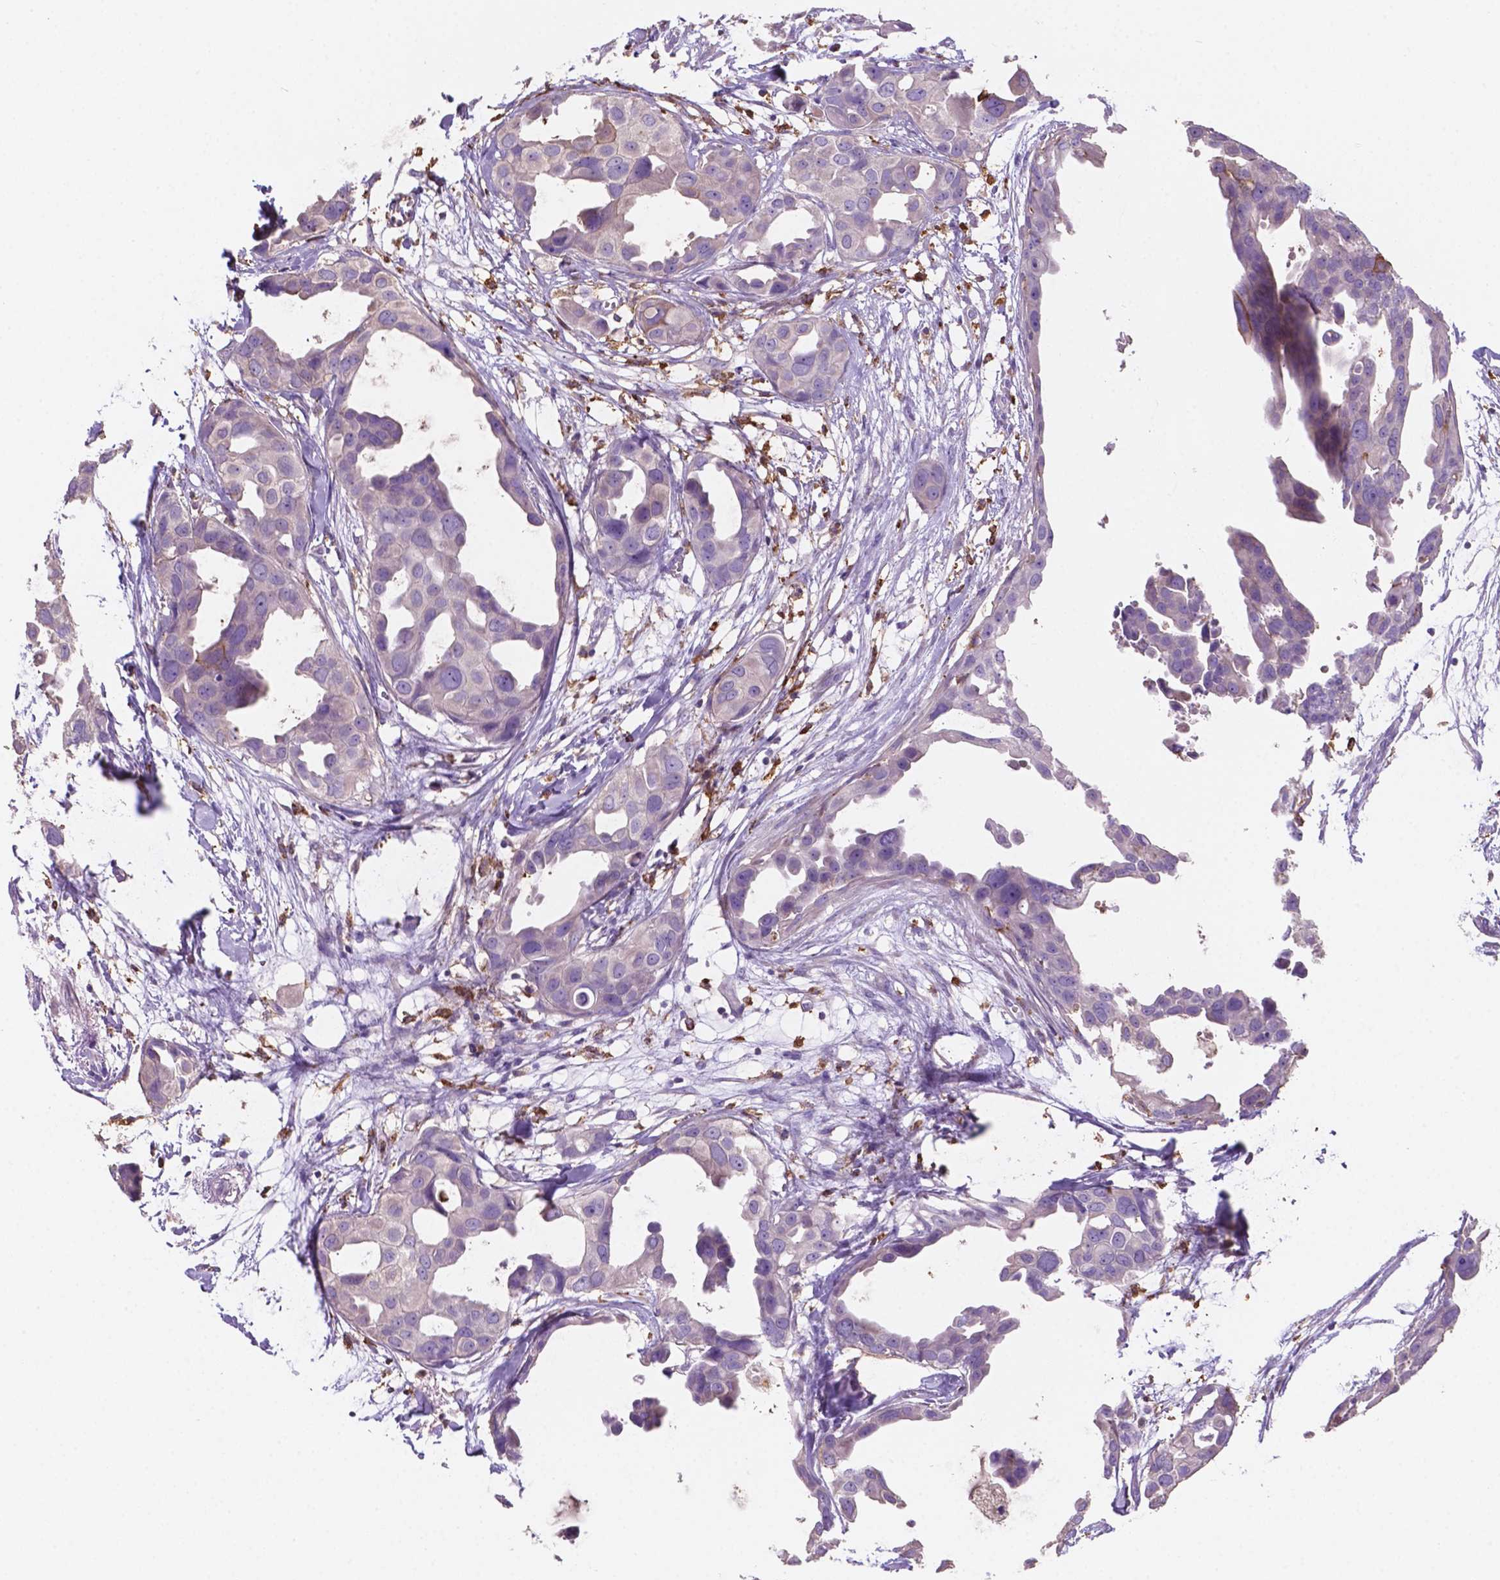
{"staining": {"intensity": "negative", "quantity": "none", "location": "none"}, "tissue": "breast cancer", "cell_type": "Tumor cells", "image_type": "cancer", "snomed": [{"axis": "morphology", "description": "Duct carcinoma"}, {"axis": "topography", "description": "Breast"}], "caption": "High magnification brightfield microscopy of breast invasive ductal carcinoma stained with DAB (3,3'-diaminobenzidine) (brown) and counterstained with hematoxylin (blue): tumor cells show no significant expression.", "gene": "MKRN2OS", "patient": {"sex": "female", "age": 38}}